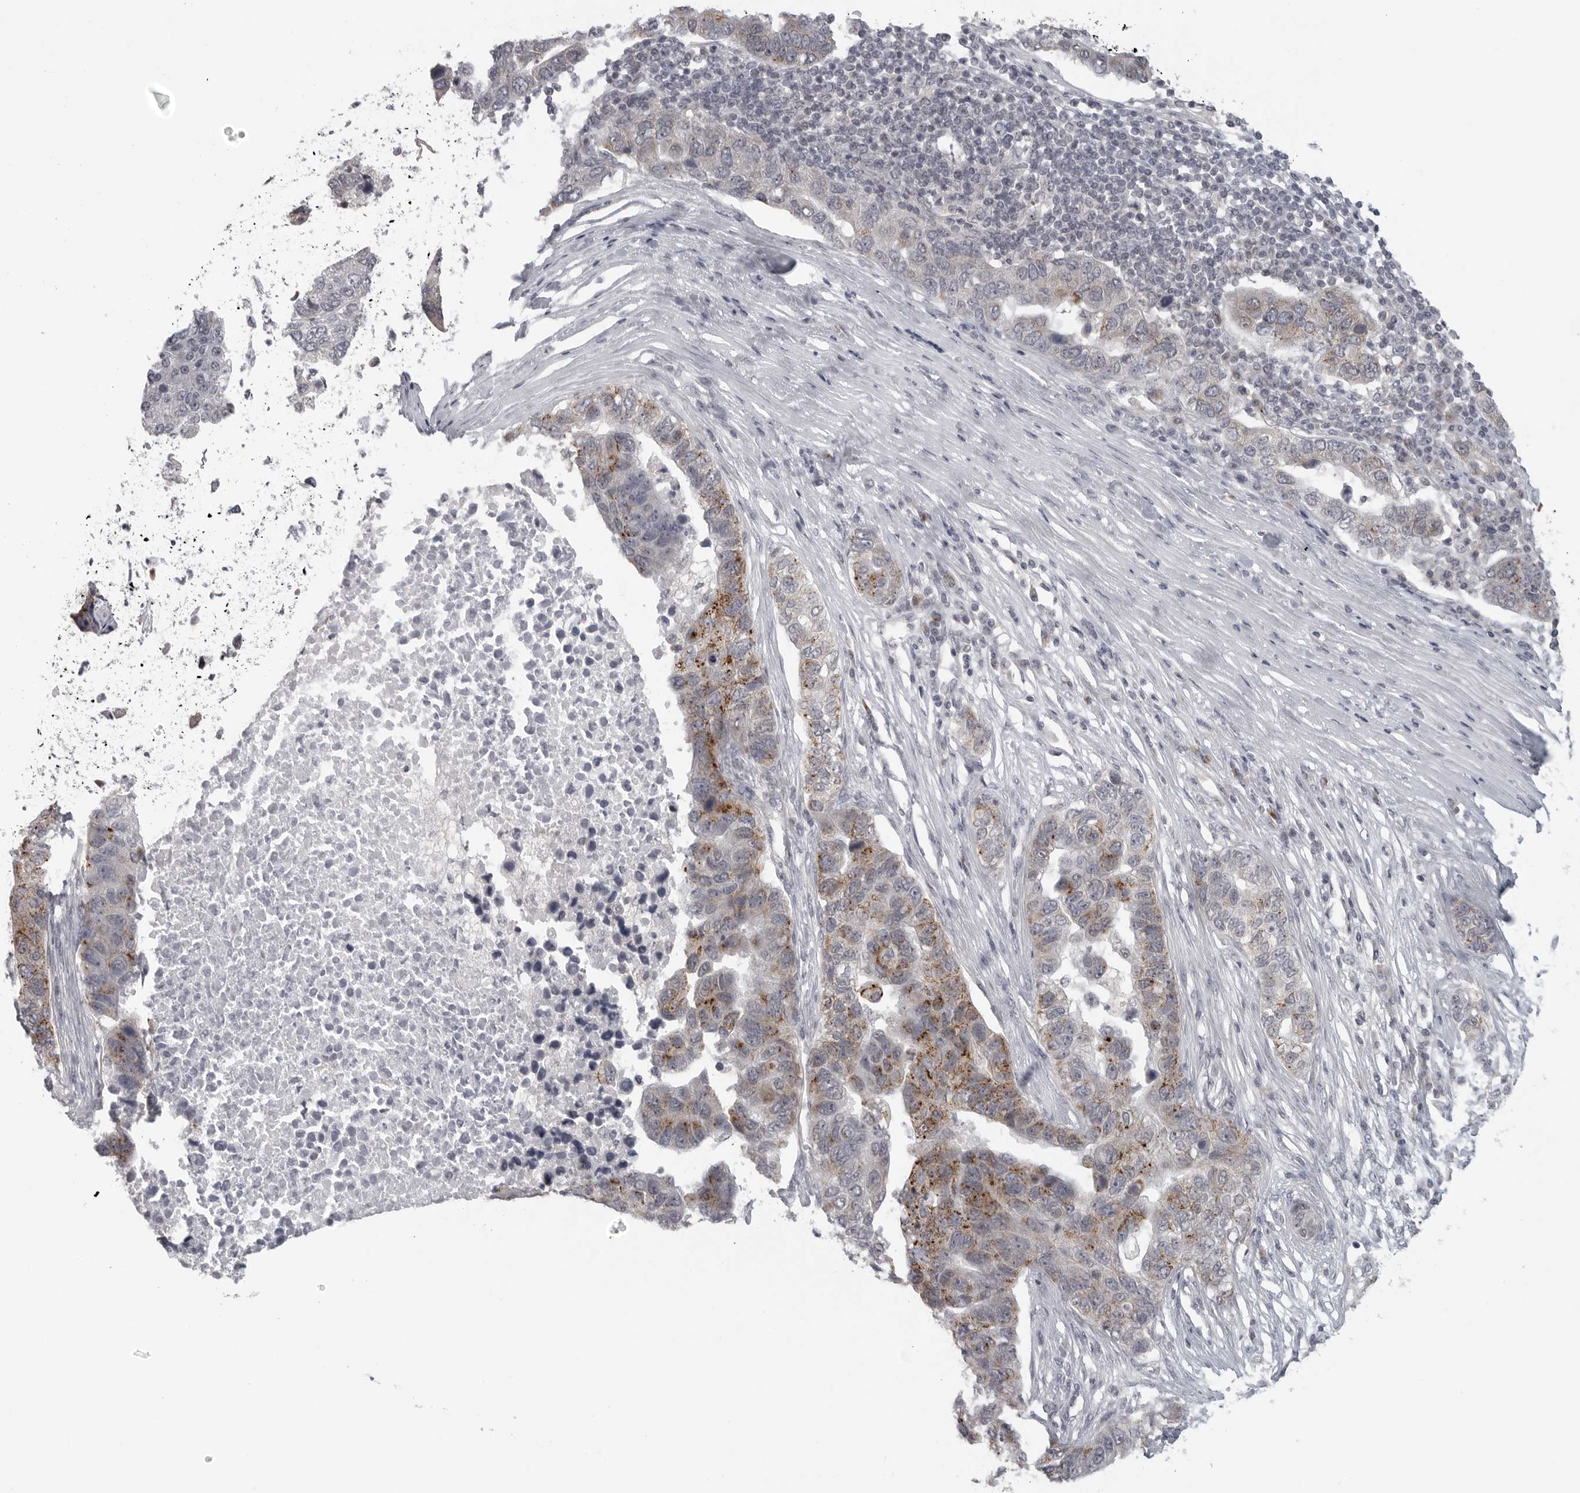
{"staining": {"intensity": "moderate", "quantity": "25%-75%", "location": "cytoplasmic/membranous"}, "tissue": "pancreatic cancer", "cell_type": "Tumor cells", "image_type": "cancer", "snomed": [{"axis": "morphology", "description": "Adenocarcinoma, NOS"}, {"axis": "topography", "description": "Pancreas"}], "caption": "Protein expression analysis of human adenocarcinoma (pancreatic) reveals moderate cytoplasmic/membranous expression in about 25%-75% of tumor cells.", "gene": "TUT4", "patient": {"sex": "female", "age": 61}}